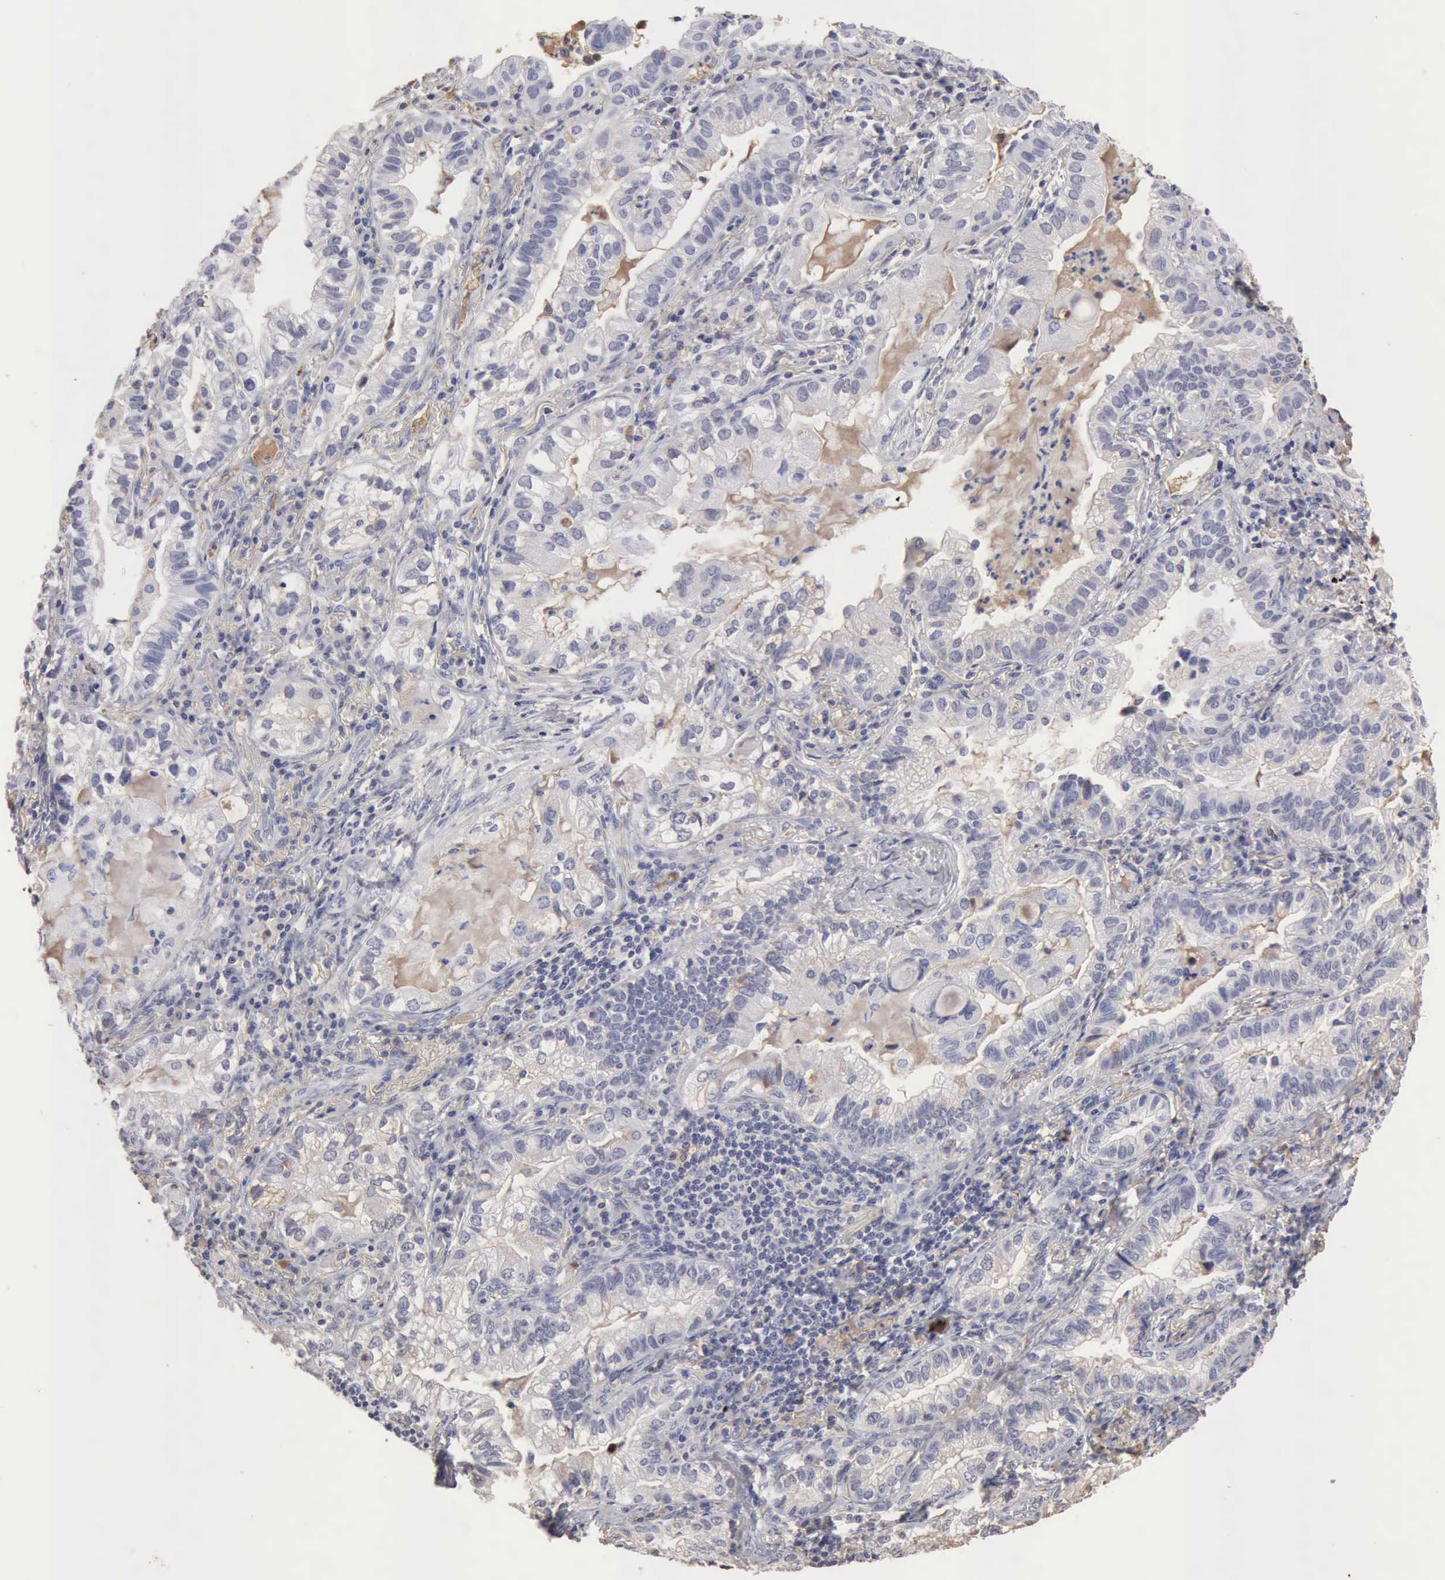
{"staining": {"intensity": "negative", "quantity": "none", "location": "none"}, "tissue": "lung cancer", "cell_type": "Tumor cells", "image_type": "cancer", "snomed": [{"axis": "morphology", "description": "Adenocarcinoma, NOS"}, {"axis": "topography", "description": "Lung"}], "caption": "Adenocarcinoma (lung) stained for a protein using IHC displays no positivity tumor cells.", "gene": "SERPINA1", "patient": {"sex": "female", "age": 50}}